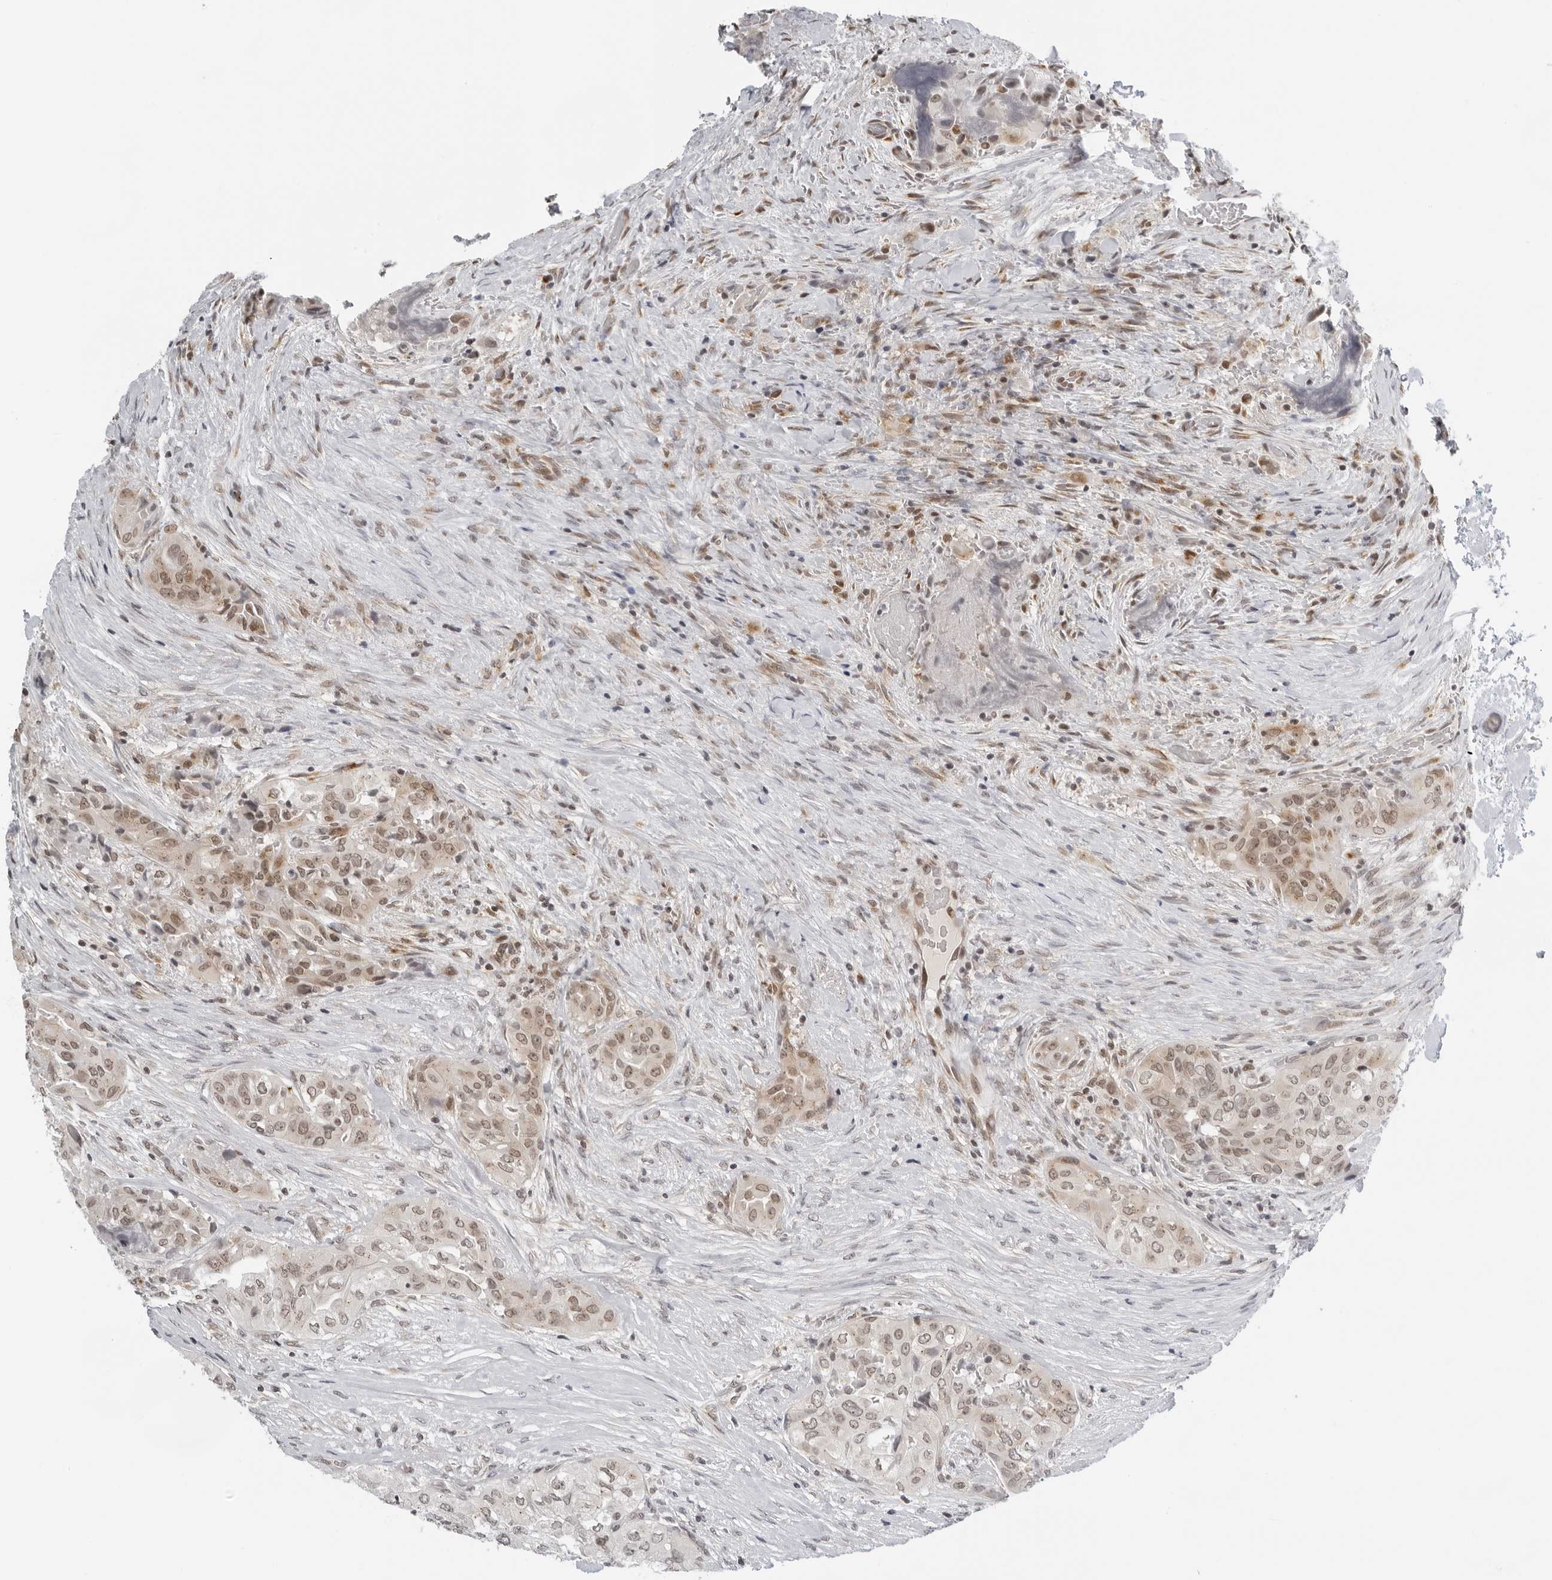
{"staining": {"intensity": "moderate", "quantity": "25%-75%", "location": "nuclear"}, "tissue": "thyroid cancer", "cell_type": "Tumor cells", "image_type": "cancer", "snomed": [{"axis": "morphology", "description": "Papillary adenocarcinoma, NOS"}, {"axis": "topography", "description": "Thyroid gland"}], "caption": "Protein positivity by IHC exhibits moderate nuclear staining in approximately 25%-75% of tumor cells in thyroid papillary adenocarcinoma. The staining is performed using DAB brown chromogen to label protein expression. The nuclei are counter-stained blue using hematoxylin.", "gene": "TOX4", "patient": {"sex": "female", "age": 59}}